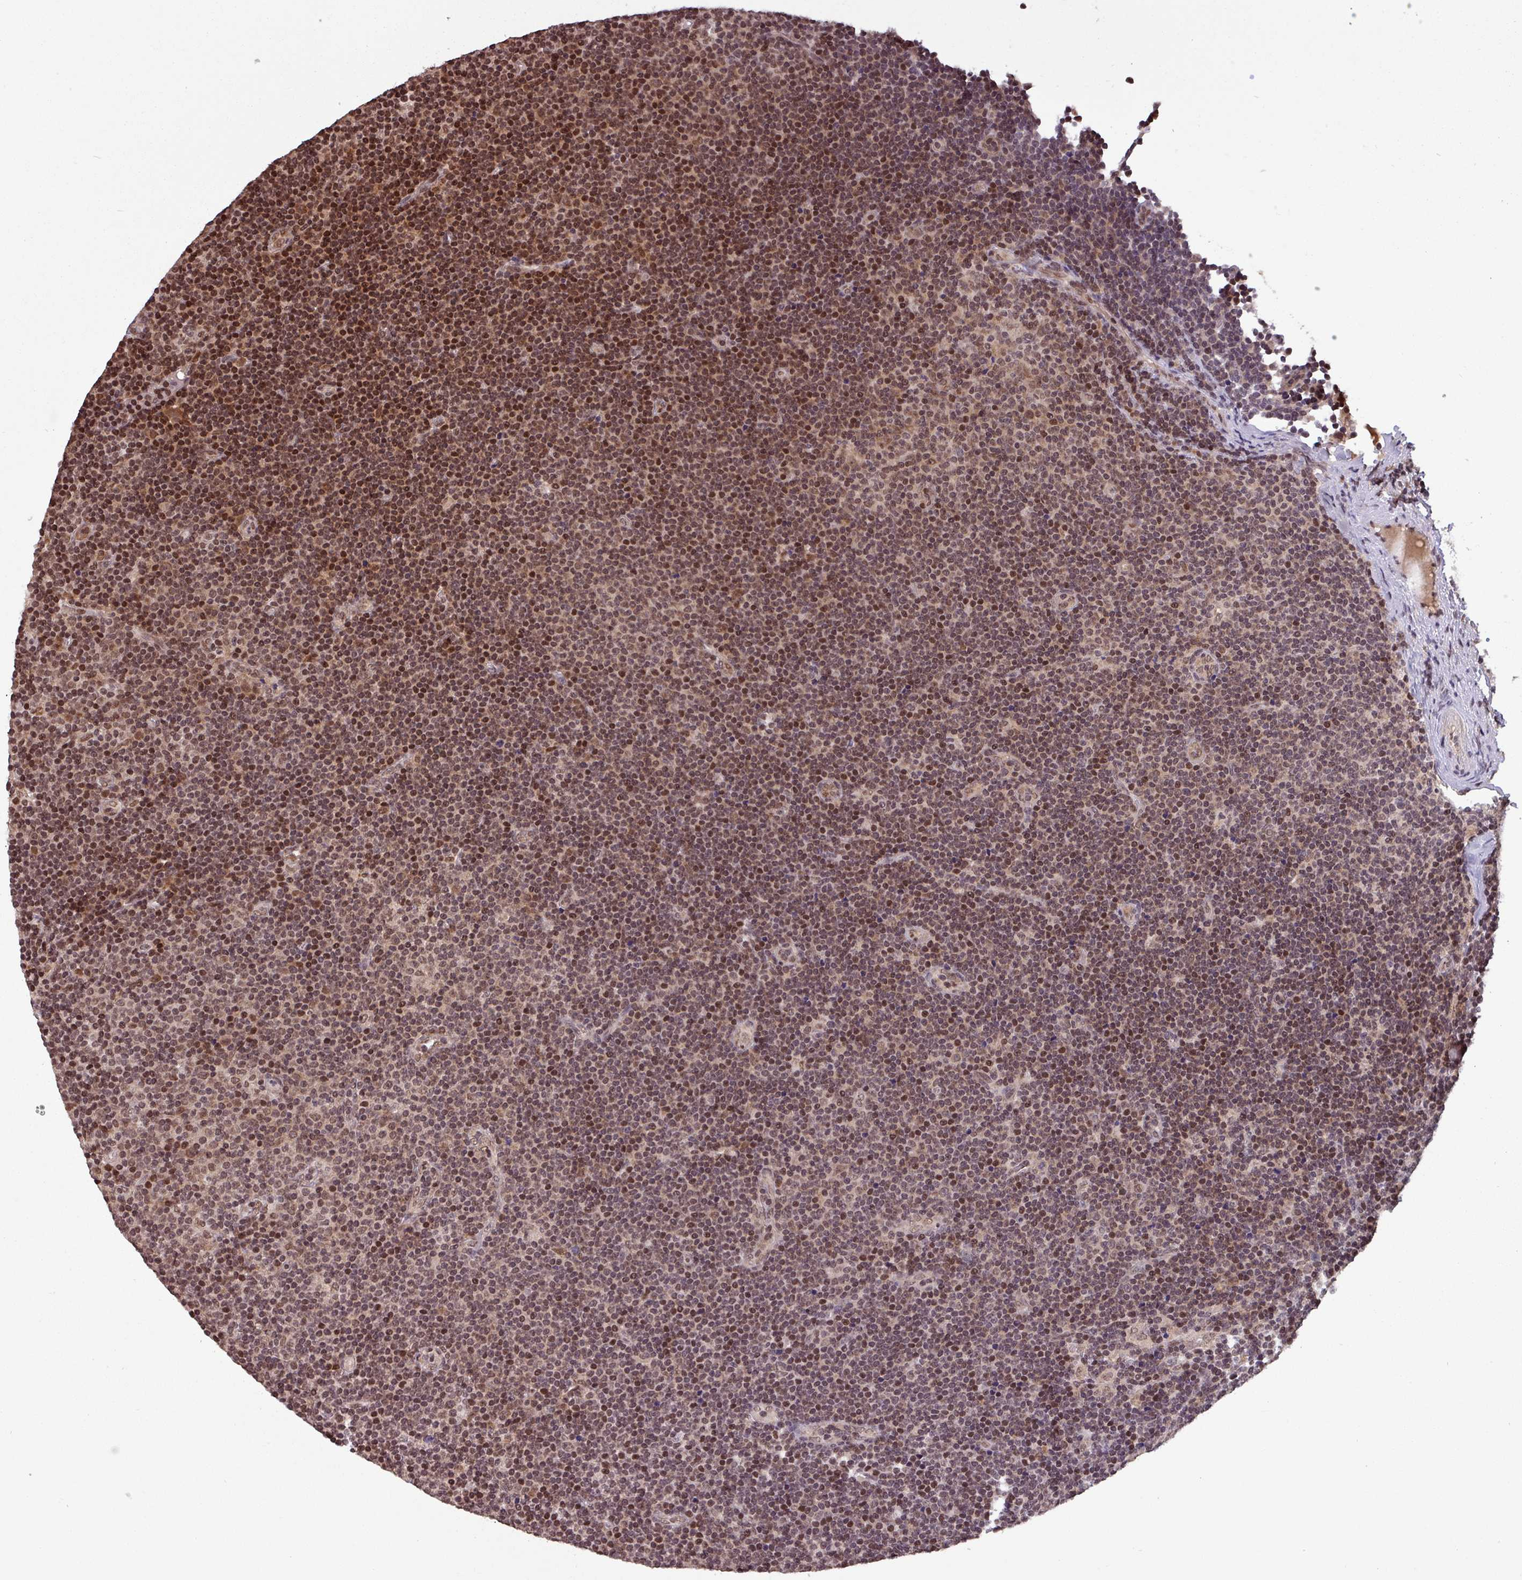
{"staining": {"intensity": "moderate", "quantity": "25%-75%", "location": "nuclear"}, "tissue": "lymphoma", "cell_type": "Tumor cells", "image_type": "cancer", "snomed": [{"axis": "morphology", "description": "Malignant lymphoma, non-Hodgkin's type, Low grade"}, {"axis": "topography", "description": "Lymph node"}], "caption": "Immunohistochemistry (DAB) staining of lymphoma exhibits moderate nuclear protein staining in approximately 25%-75% of tumor cells.", "gene": "NOB1", "patient": {"sex": "male", "age": 48}}